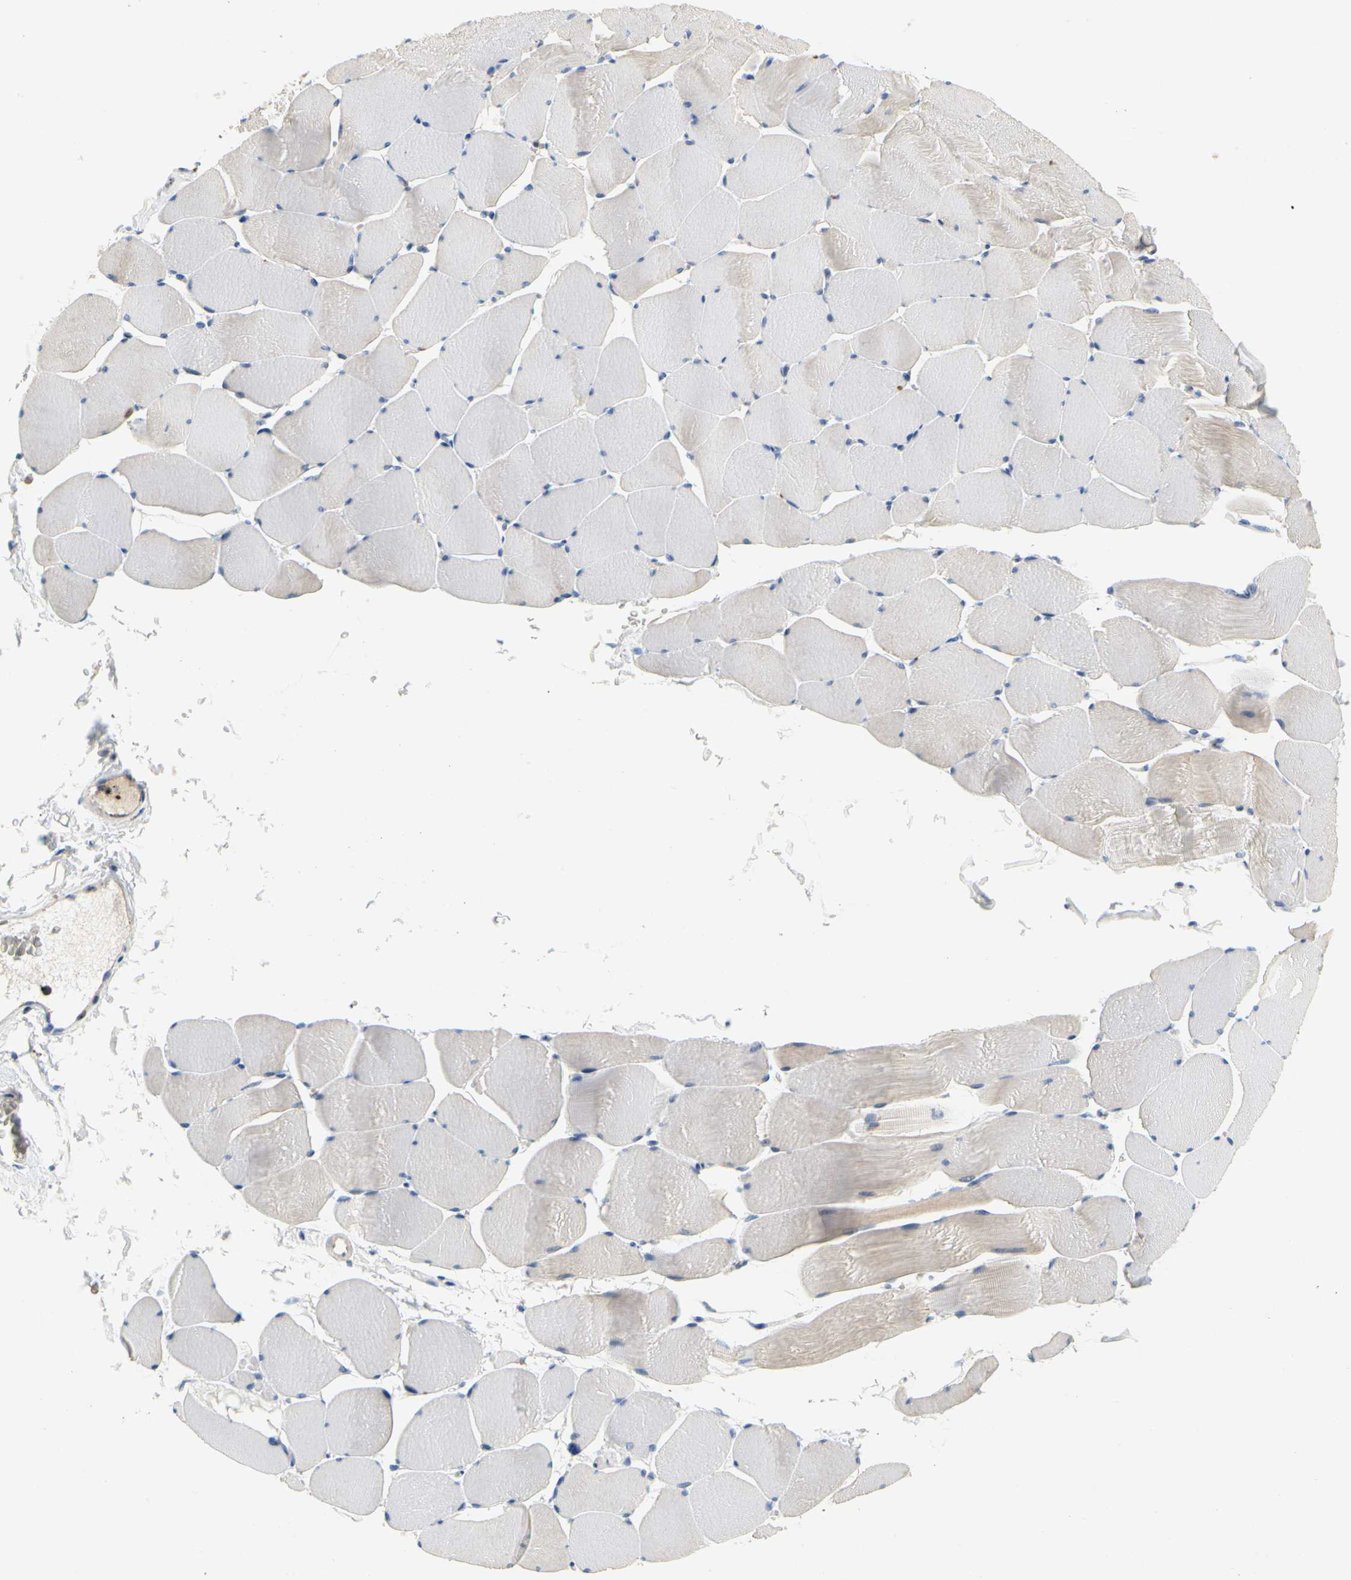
{"staining": {"intensity": "weak", "quantity": "<25%", "location": "cytoplasmic/membranous"}, "tissue": "skeletal muscle", "cell_type": "Myocytes", "image_type": "normal", "snomed": [{"axis": "morphology", "description": "Normal tissue, NOS"}, {"axis": "topography", "description": "Skeletal muscle"}], "caption": "This is an immunohistochemistry histopathology image of benign human skeletal muscle. There is no expression in myocytes.", "gene": "ENSG00000288796", "patient": {"sex": "male", "age": 62}}